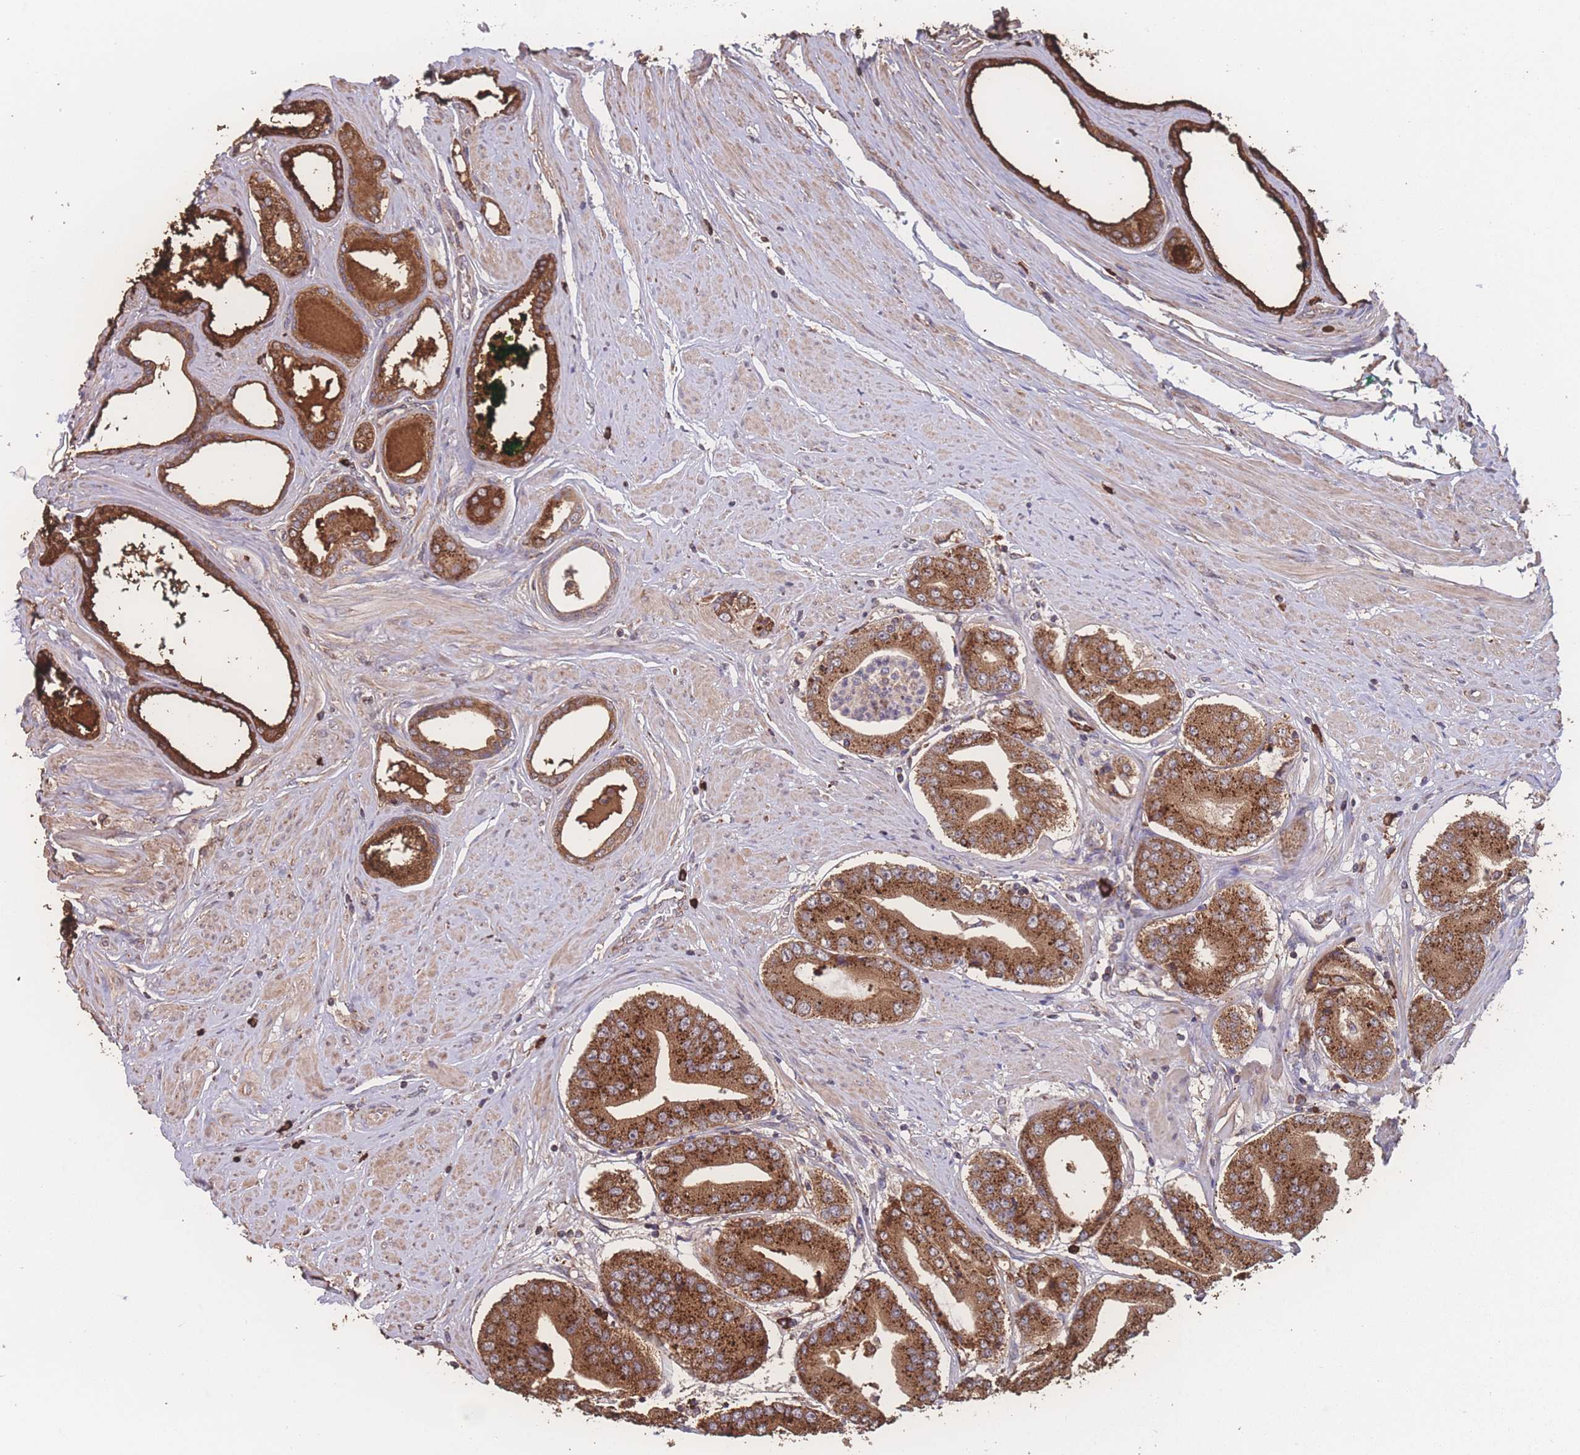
{"staining": {"intensity": "strong", "quantity": ">75%", "location": "cytoplasmic/membranous"}, "tissue": "prostate cancer", "cell_type": "Tumor cells", "image_type": "cancer", "snomed": [{"axis": "morphology", "description": "Adenocarcinoma, High grade"}, {"axis": "topography", "description": "Prostate"}], "caption": "Strong cytoplasmic/membranous protein positivity is present in about >75% of tumor cells in prostate high-grade adenocarcinoma.", "gene": "SGSM3", "patient": {"sex": "male", "age": 63}}